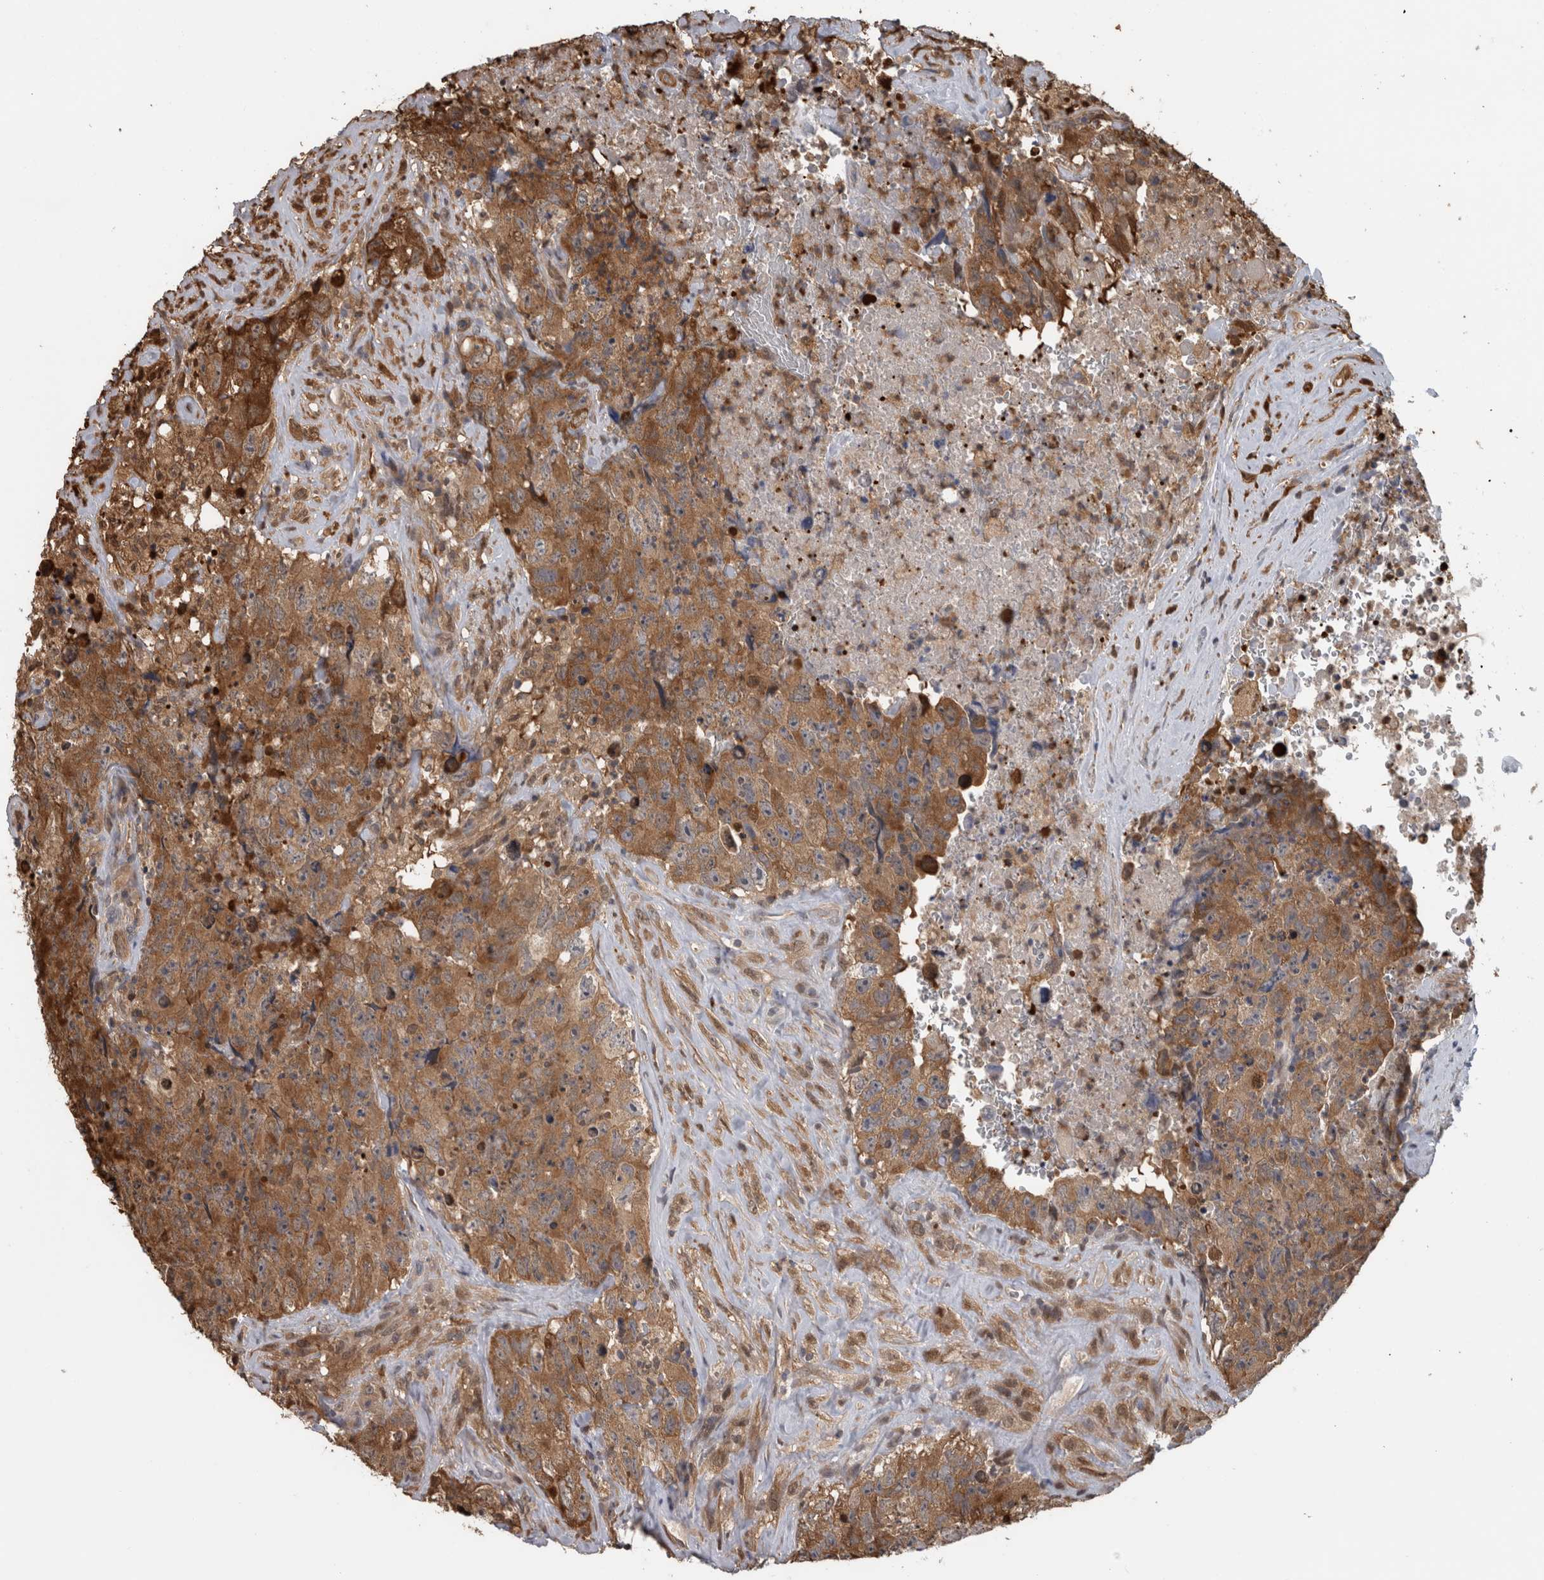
{"staining": {"intensity": "moderate", "quantity": ">75%", "location": "cytoplasmic/membranous"}, "tissue": "testis cancer", "cell_type": "Tumor cells", "image_type": "cancer", "snomed": [{"axis": "morphology", "description": "Carcinoma, Embryonal, NOS"}, {"axis": "topography", "description": "Testis"}], "caption": "Embryonal carcinoma (testis) stained for a protein displays moderate cytoplasmic/membranous positivity in tumor cells.", "gene": "USH1G", "patient": {"sex": "male", "age": 32}}